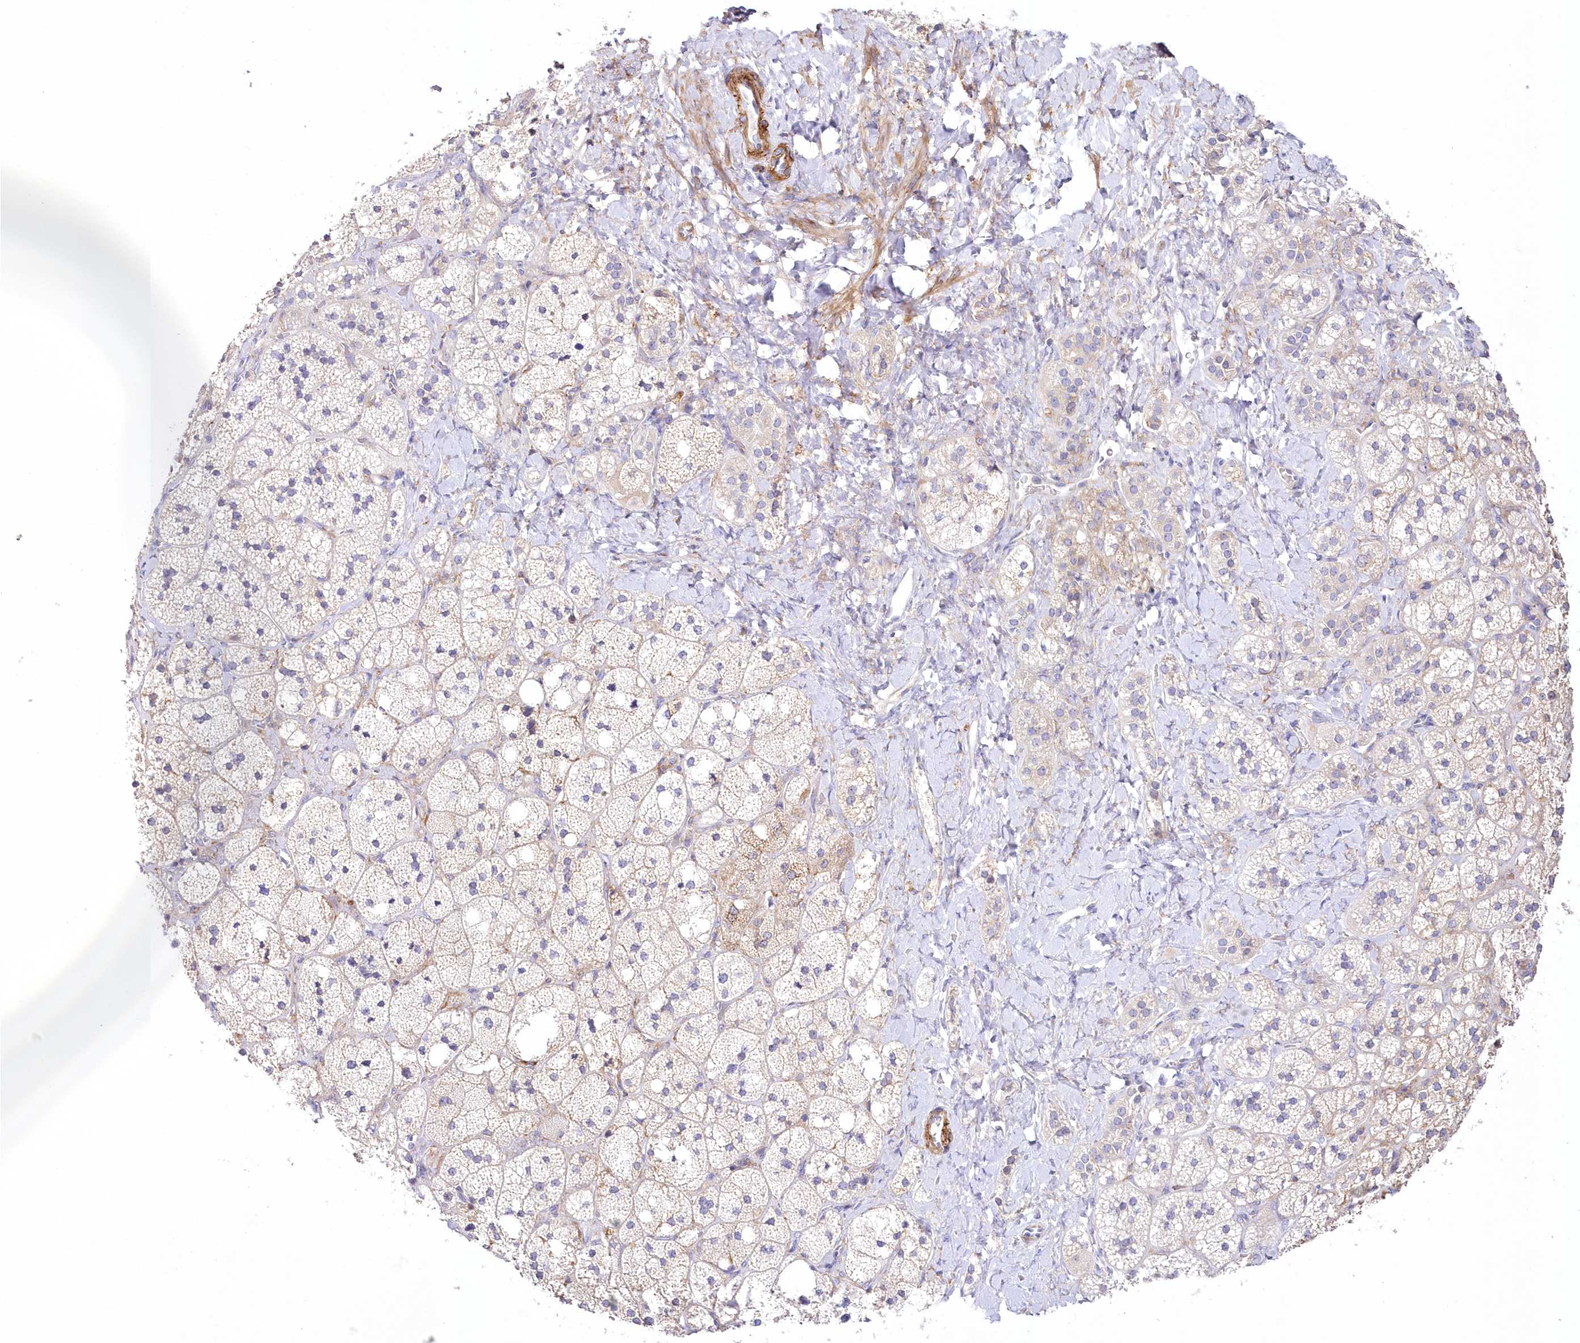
{"staining": {"intensity": "moderate", "quantity": "25%-75%", "location": "cytoplasmic/membranous"}, "tissue": "adrenal gland", "cell_type": "Glandular cells", "image_type": "normal", "snomed": [{"axis": "morphology", "description": "Normal tissue, NOS"}, {"axis": "topography", "description": "Adrenal gland"}], "caption": "Immunohistochemistry of benign human adrenal gland exhibits medium levels of moderate cytoplasmic/membranous expression in approximately 25%-75% of glandular cells.", "gene": "ARFGEF3", "patient": {"sex": "male", "age": 61}}